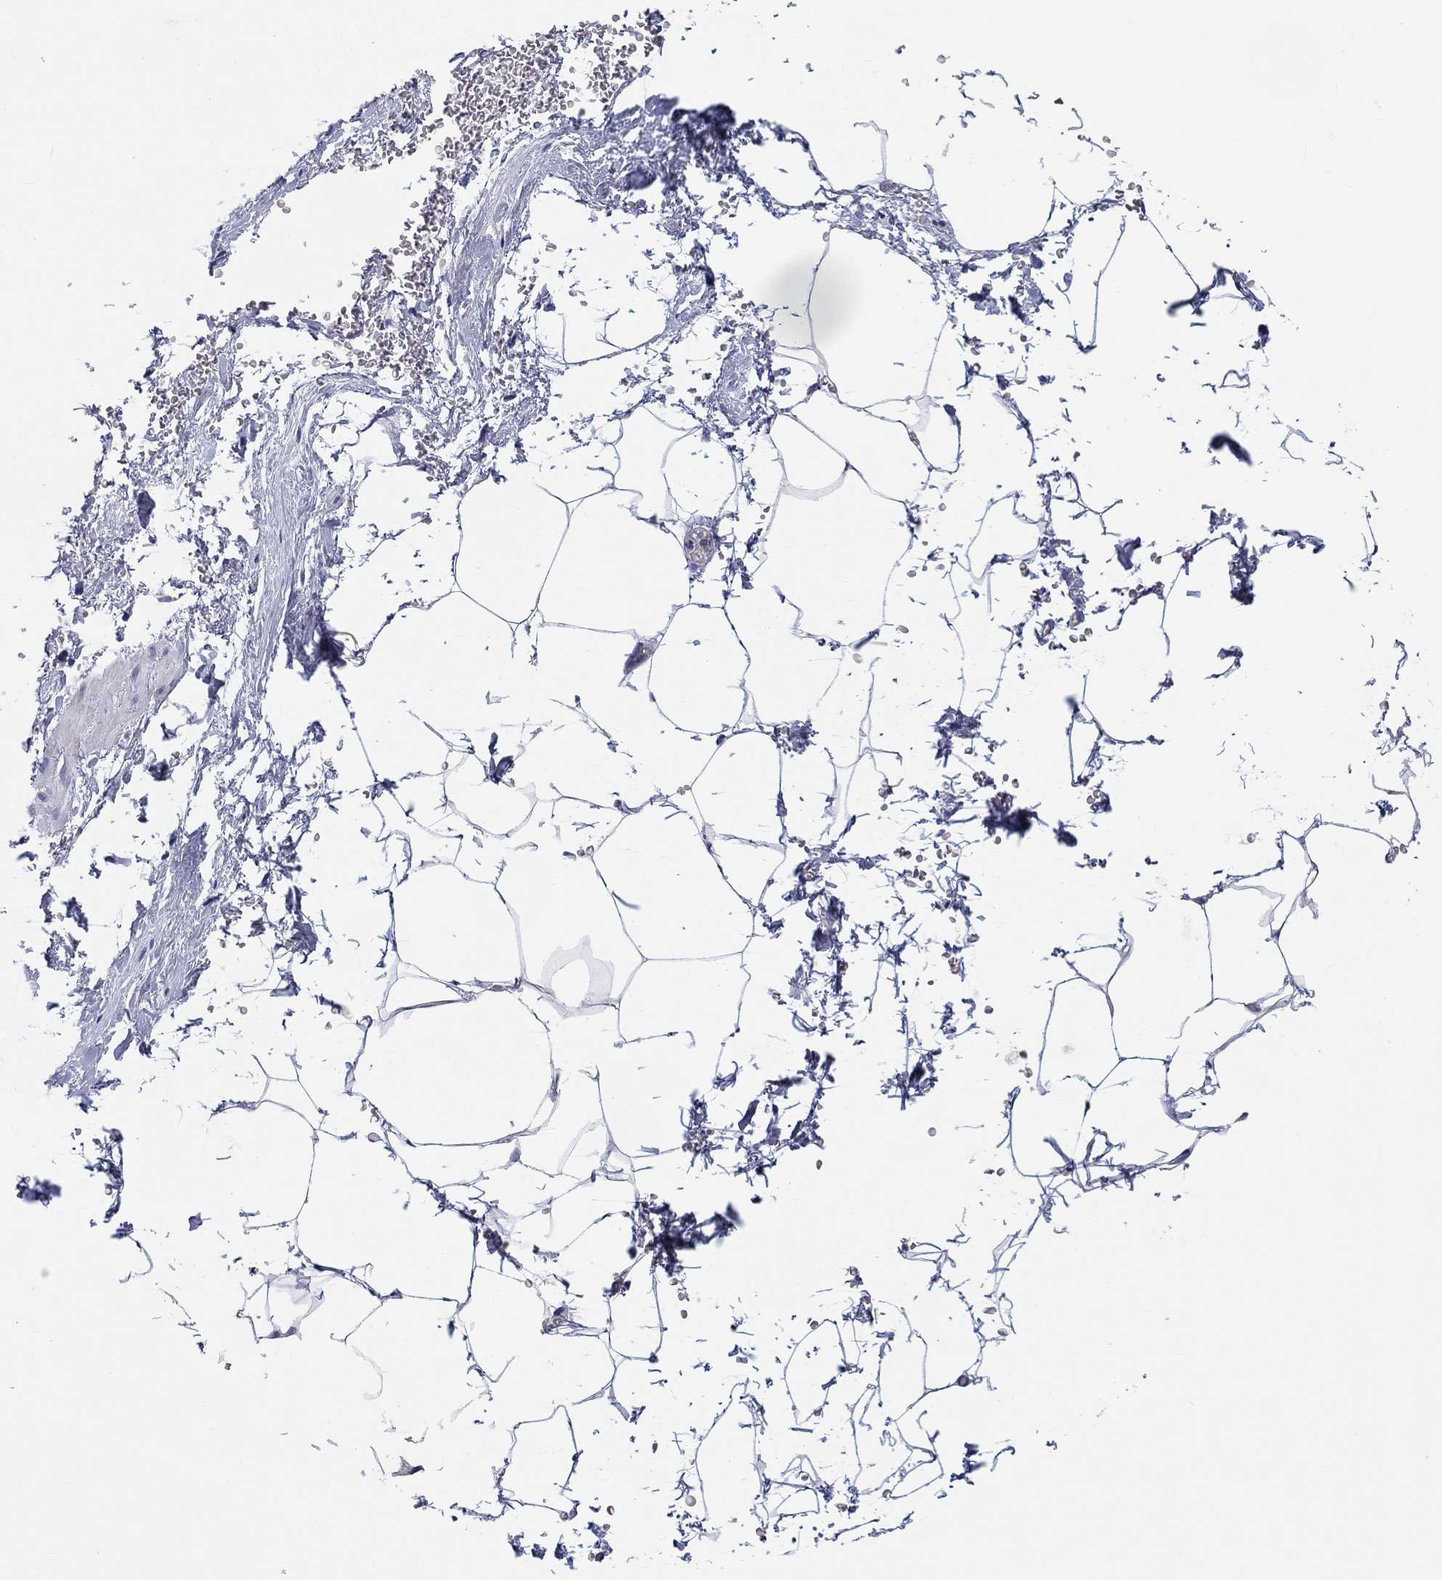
{"staining": {"intensity": "negative", "quantity": "none", "location": "none"}, "tissue": "adipose tissue", "cell_type": "Adipocytes", "image_type": "normal", "snomed": [{"axis": "morphology", "description": "Normal tissue, NOS"}, {"axis": "topography", "description": "Soft tissue"}, {"axis": "topography", "description": "Adipose tissue"}, {"axis": "topography", "description": "Vascular tissue"}, {"axis": "topography", "description": "Peripheral nerve tissue"}], "caption": "Protein analysis of unremarkable adipose tissue shows no significant staining in adipocytes. Nuclei are stained in blue.", "gene": "BCO2", "patient": {"sex": "male", "age": 68}}